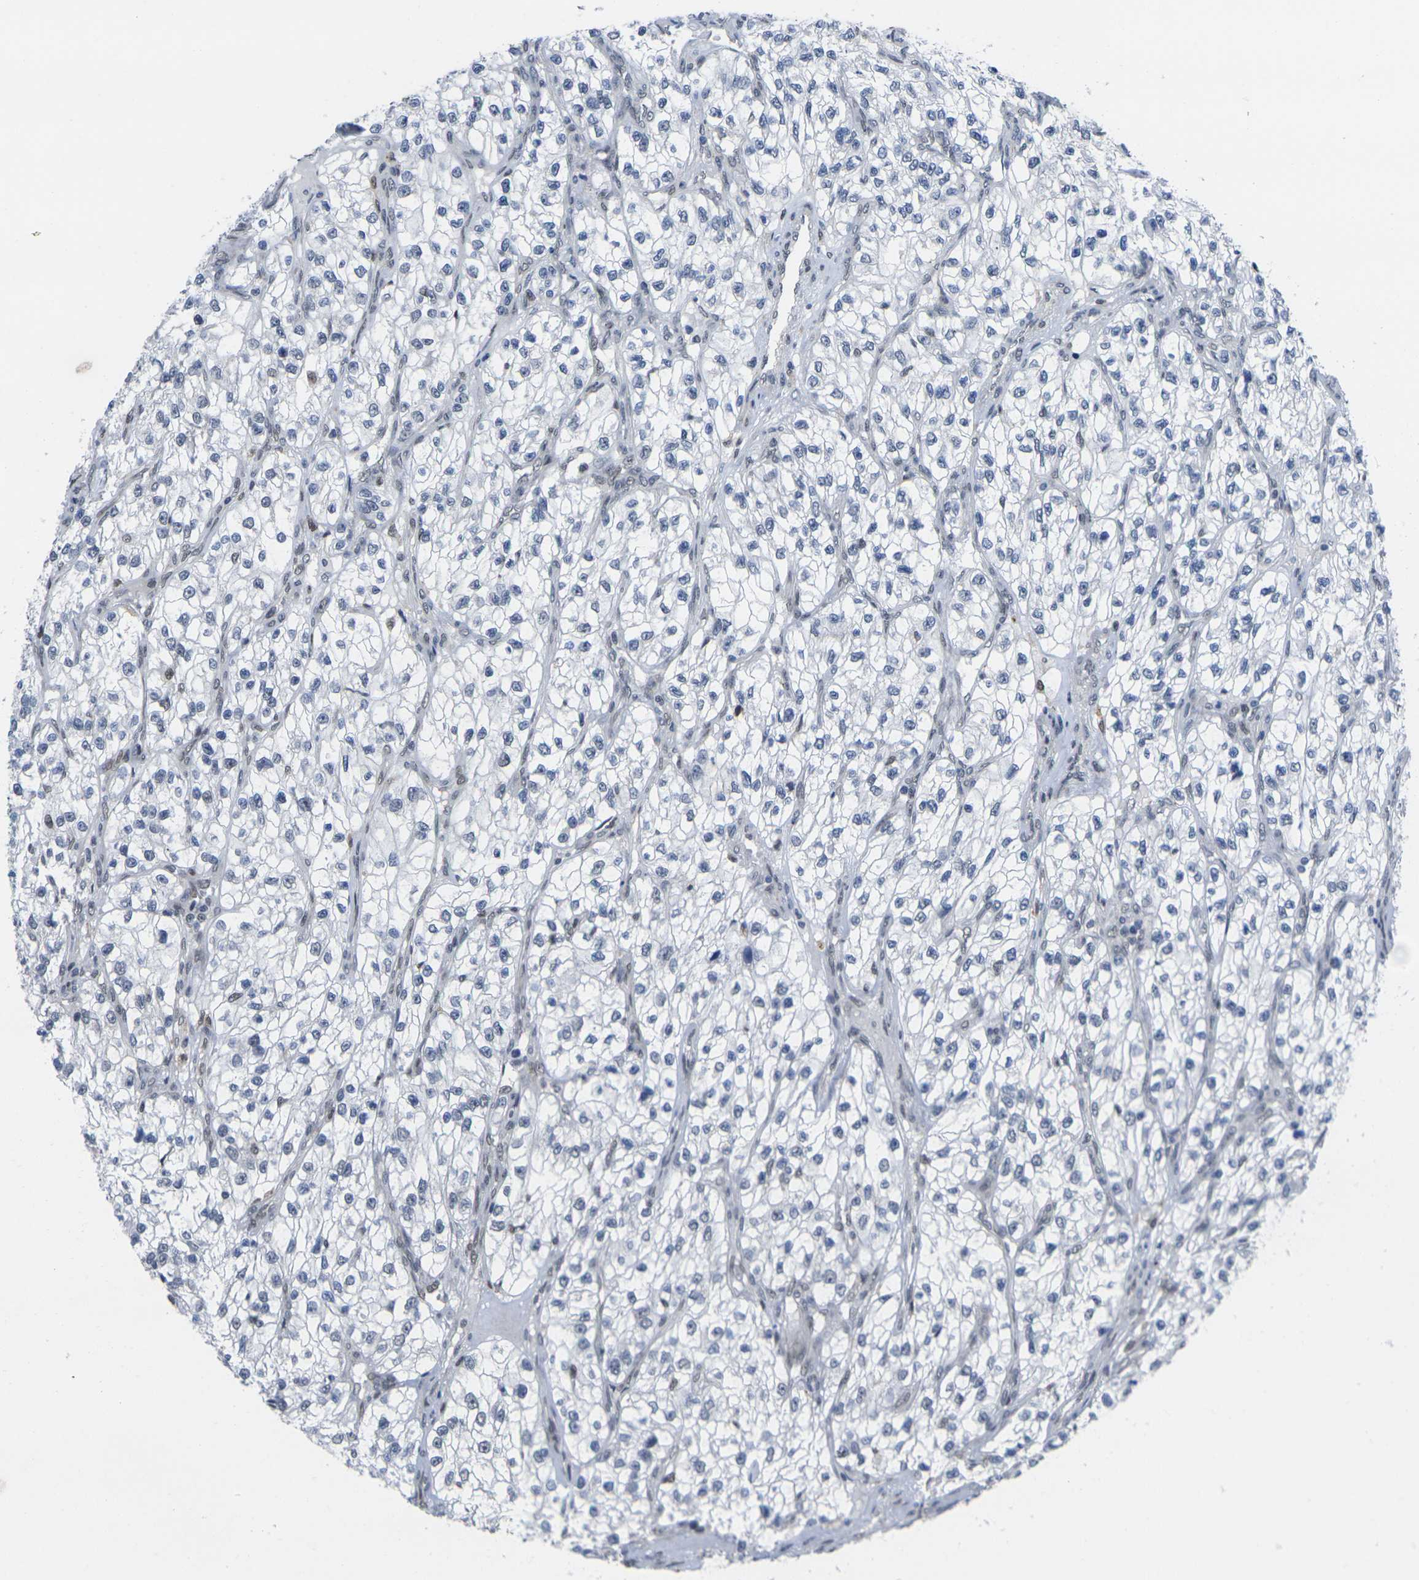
{"staining": {"intensity": "negative", "quantity": "none", "location": "none"}, "tissue": "renal cancer", "cell_type": "Tumor cells", "image_type": "cancer", "snomed": [{"axis": "morphology", "description": "Adenocarcinoma, NOS"}, {"axis": "topography", "description": "Kidney"}], "caption": "Immunohistochemistry (IHC) of human renal cancer displays no expression in tumor cells.", "gene": "RBM7", "patient": {"sex": "female", "age": 57}}